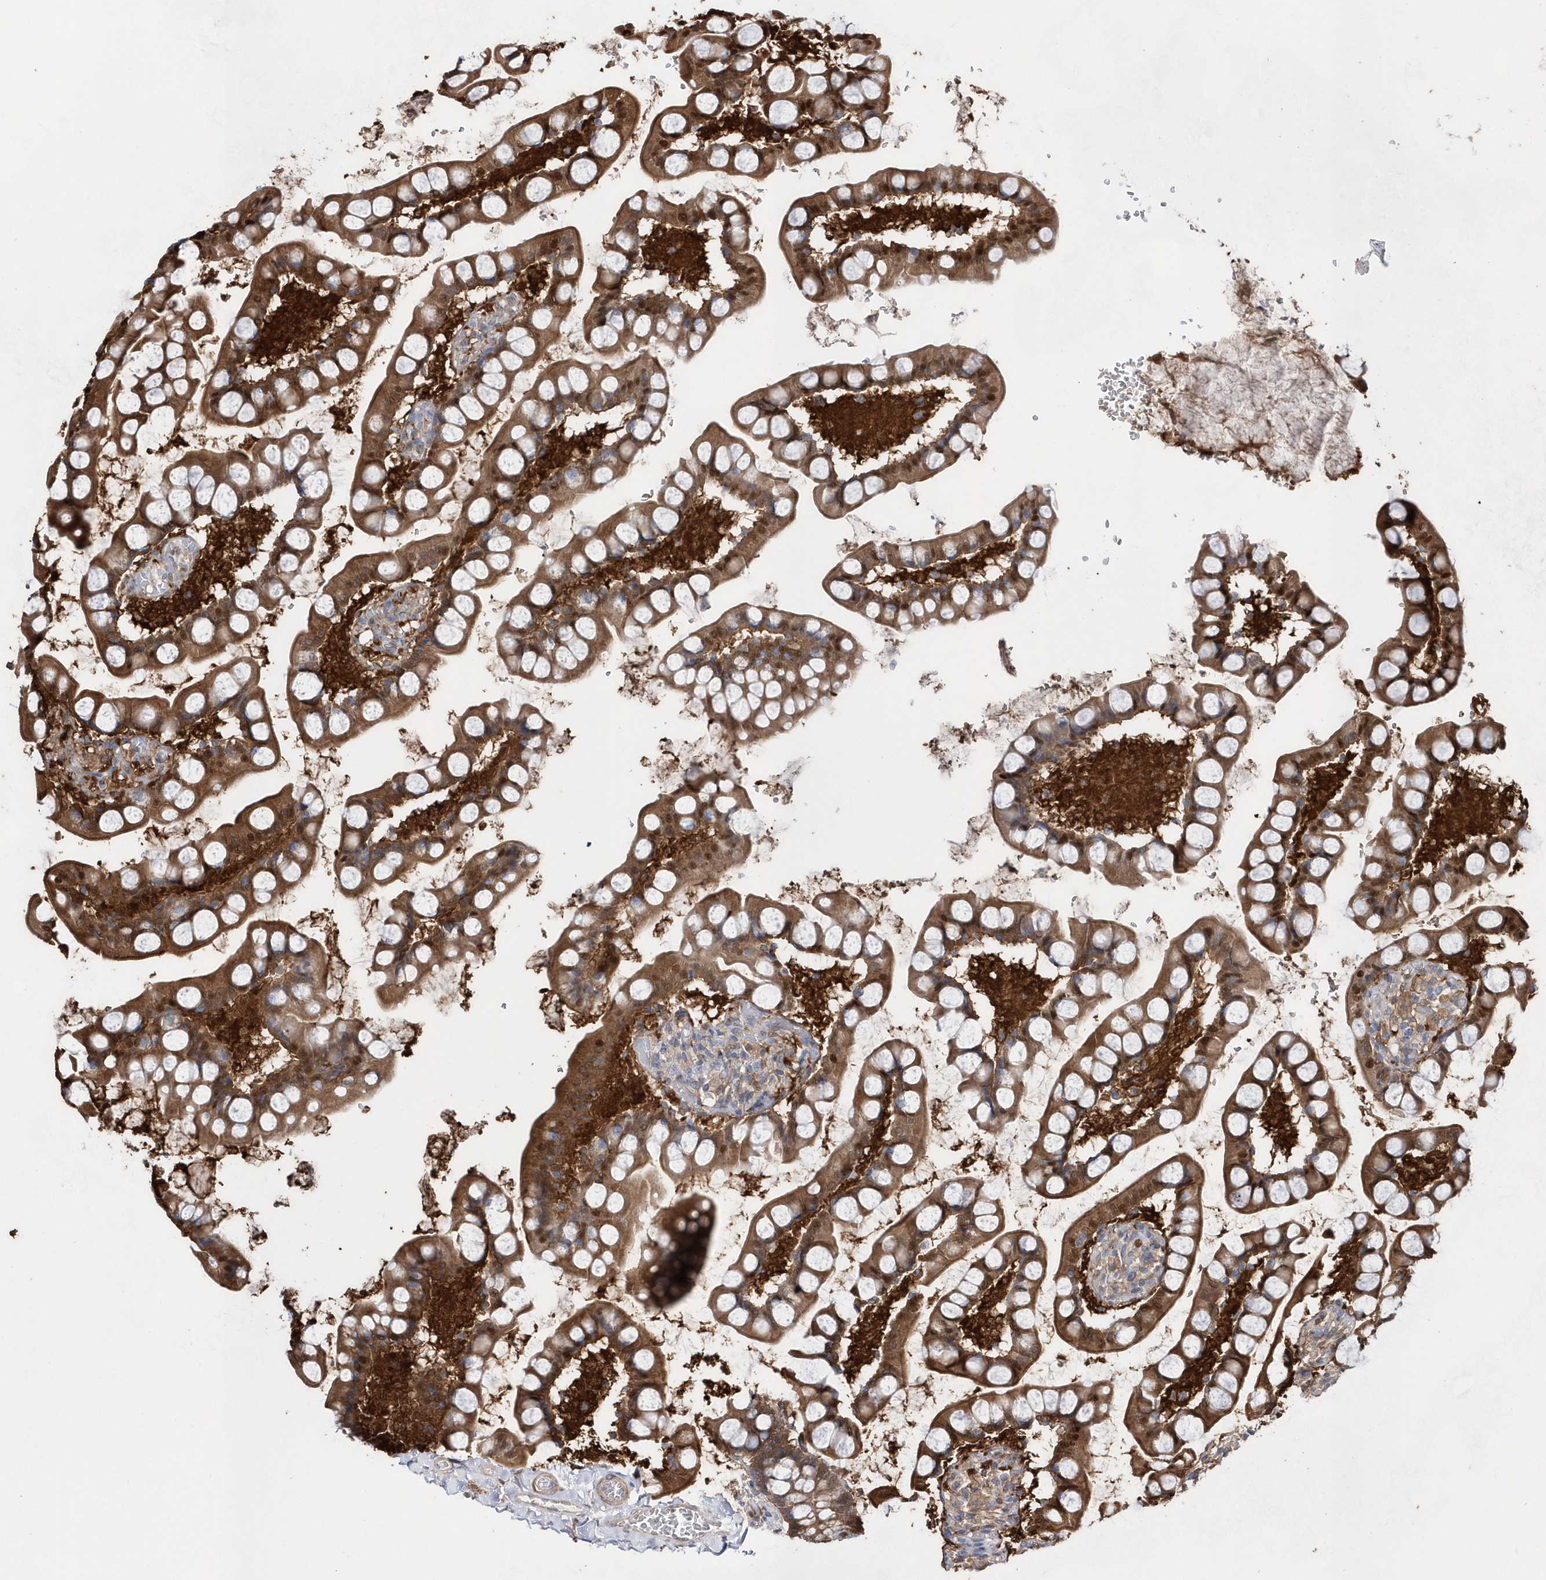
{"staining": {"intensity": "strong", "quantity": ">75%", "location": "cytoplasmic/membranous,nuclear"}, "tissue": "small intestine", "cell_type": "Glandular cells", "image_type": "normal", "snomed": [{"axis": "morphology", "description": "Normal tissue, NOS"}, {"axis": "topography", "description": "Small intestine"}], "caption": "Protein staining of normal small intestine reveals strong cytoplasmic/membranous,nuclear staining in about >75% of glandular cells. The staining was performed using DAB to visualize the protein expression in brown, while the nuclei were stained in blue with hematoxylin (Magnification: 20x).", "gene": "BDH2", "patient": {"sex": "male", "age": 52}}